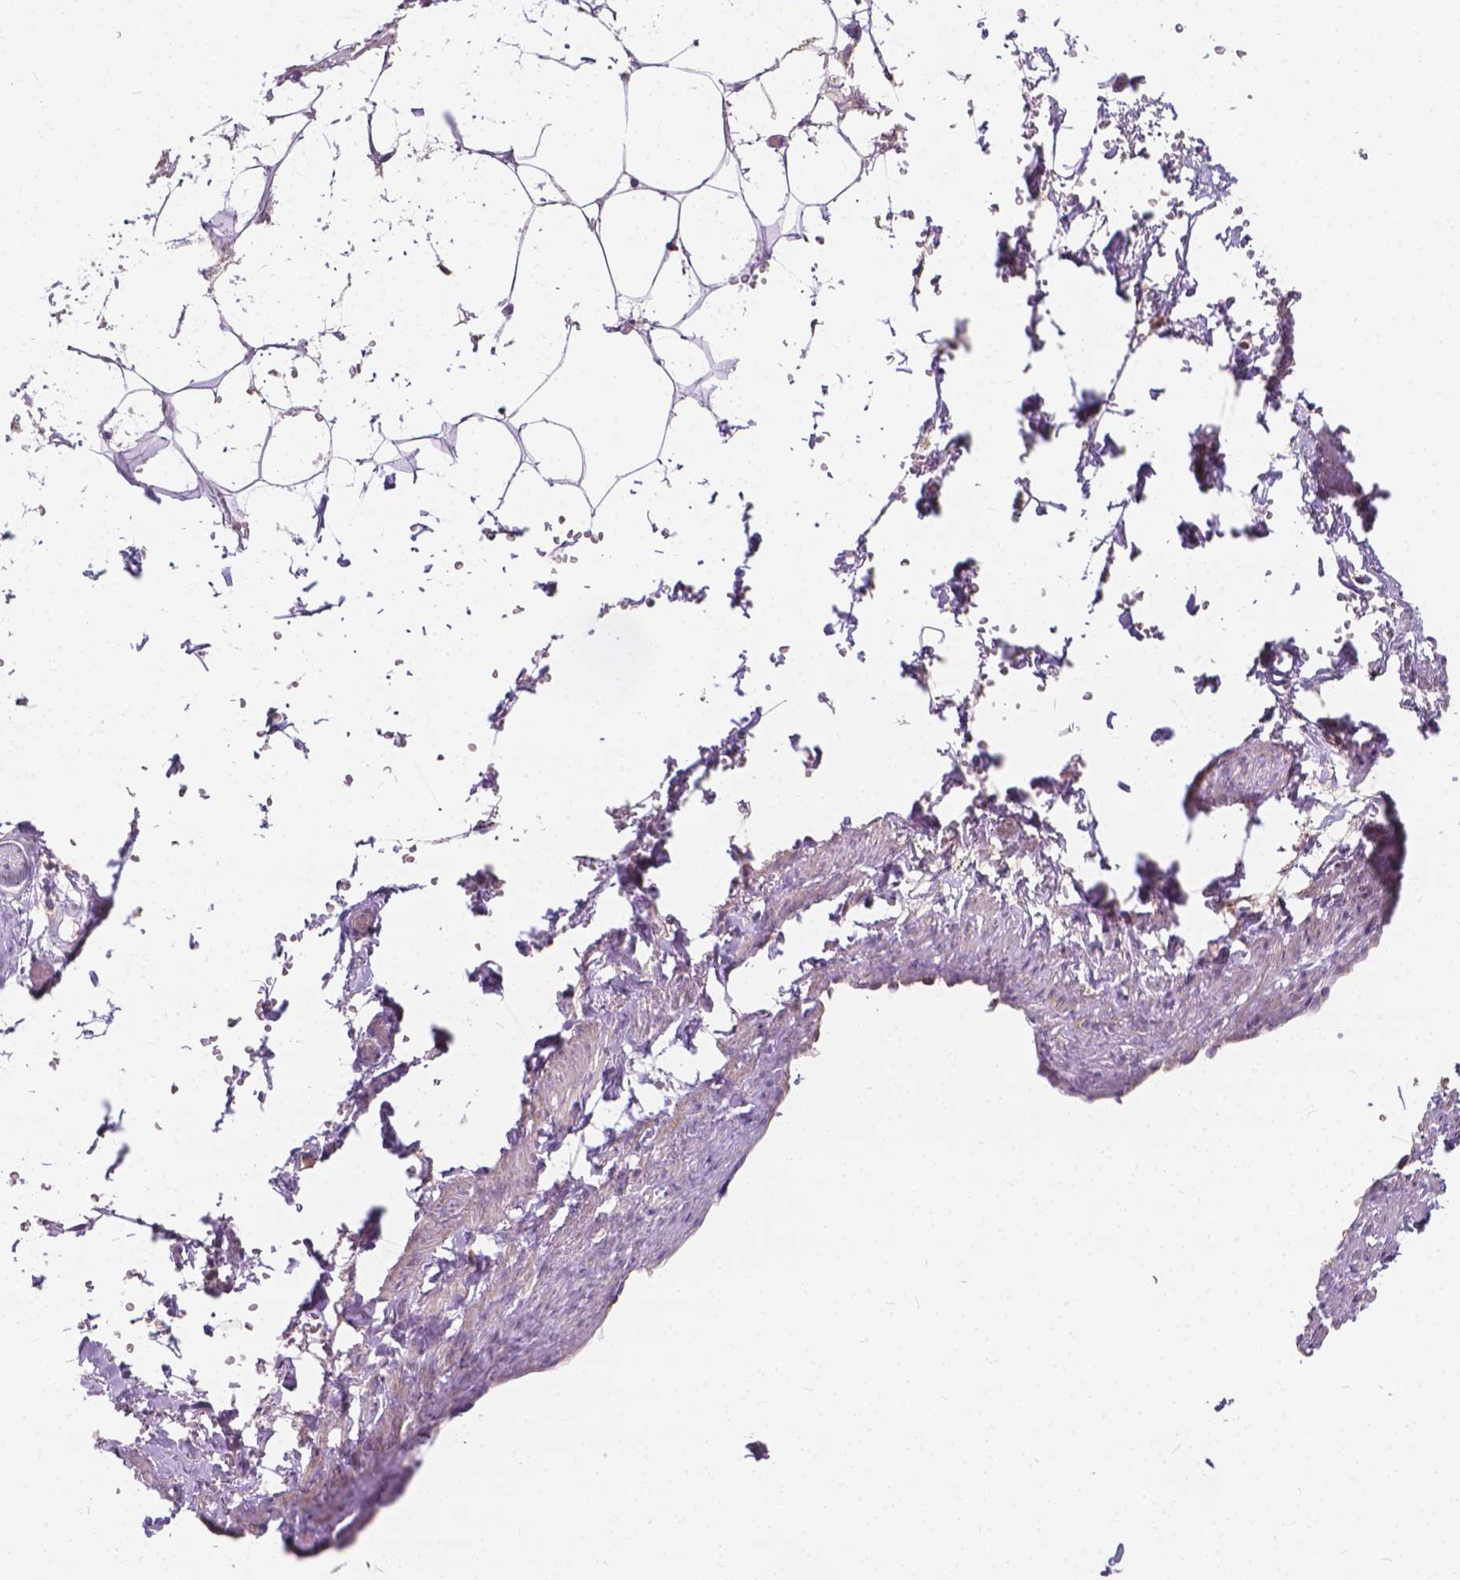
{"staining": {"intensity": "negative", "quantity": "none", "location": "none"}, "tissue": "adipose tissue", "cell_type": "Adipocytes", "image_type": "normal", "snomed": [{"axis": "morphology", "description": "Normal tissue, NOS"}, {"axis": "topography", "description": "Prostate"}, {"axis": "topography", "description": "Peripheral nerve tissue"}], "caption": "IHC micrograph of benign adipose tissue: human adipose tissue stained with DAB (3,3'-diaminobenzidine) shows no significant protein staining in adipocytes.", "gene": "SNCAIP", "patient": {"sex": "male", "age": 55}}